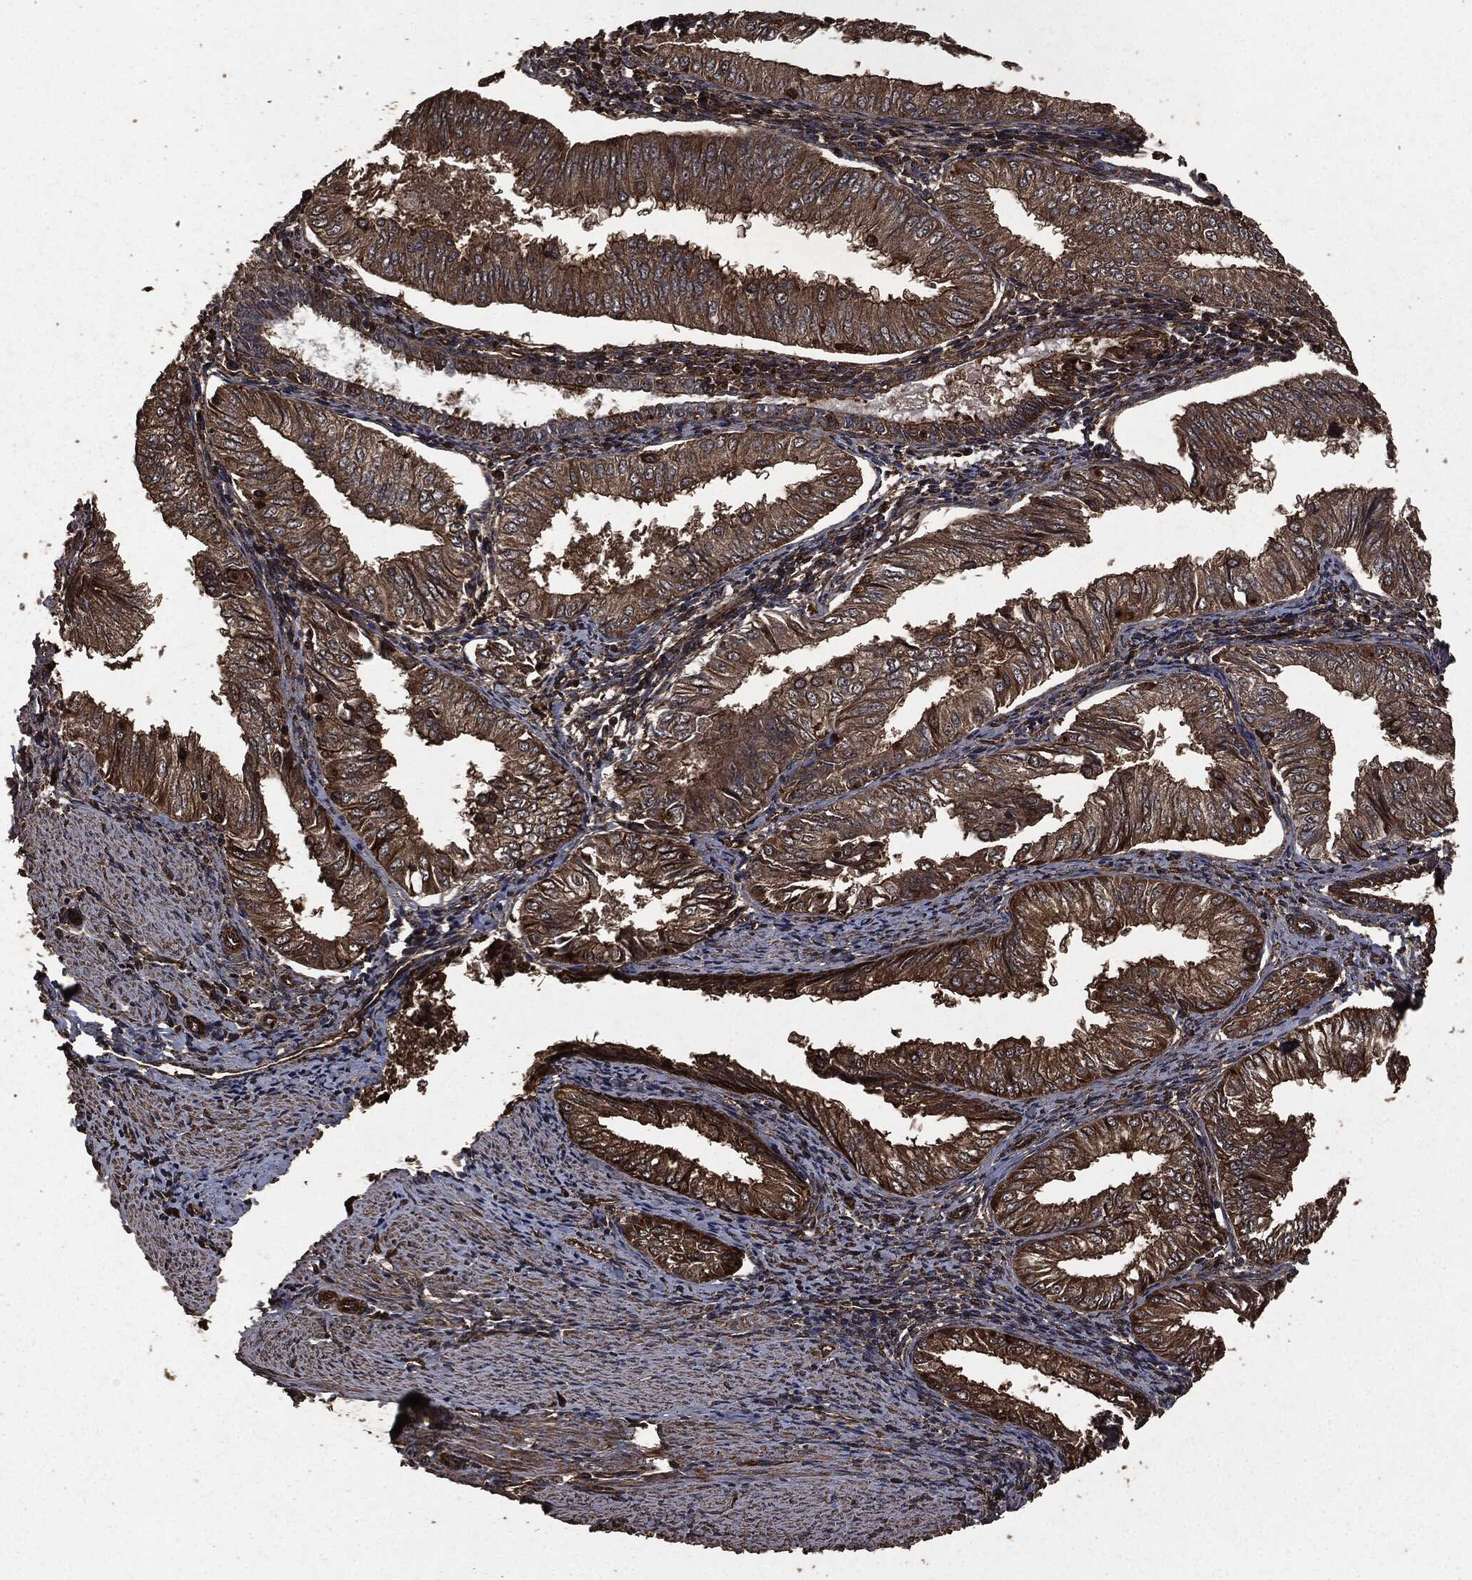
{"staining": {"intensity": "strong", "quantity": "25%-75%", "location": "cytoplasmic/membranous"}, "tissue": "endometrial cancer", "cell_type": "Tumor cells", "image_type": "cancer", "snomed": [{"axis": "morphology", "description": "Adenocarcinoma, NOS"}, {"axis": "topography", "description": "Endometrium"}], "caption": "This is a photomicrograph of IHC staining of endometrial adenocarcinoma, which shows strong expression in the cytoplasmic/membranous of tumor cells.", "gene": "HRAS", "patient": {"sex": "female", "age": 53}}